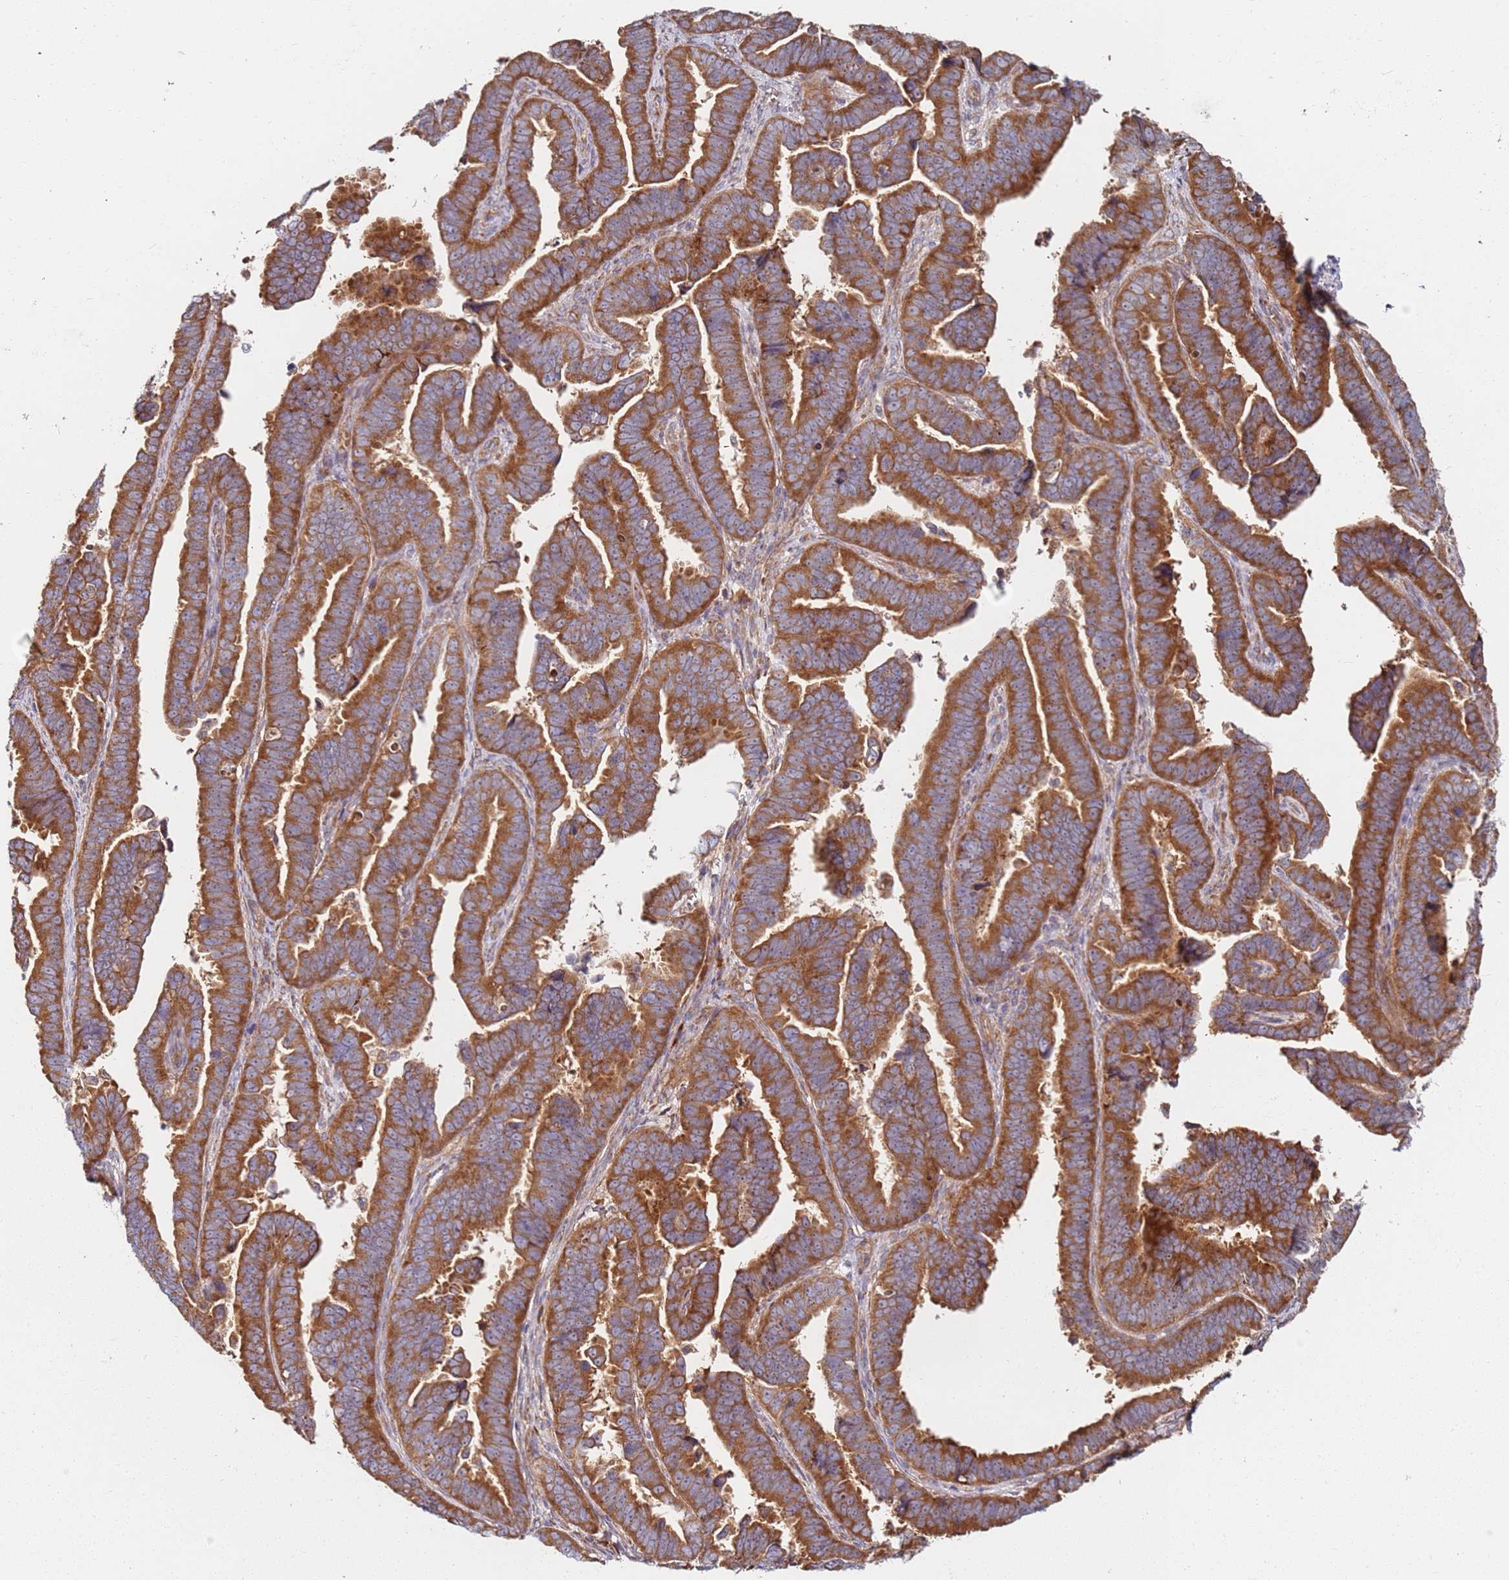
{"staining": {"intensity": "strong", "quantity": ">75%", "location": "cytoplasmic/membranous"}, "tissue": "endometrial cancer", "cell_type": "Tumor cells", "image_type": "cancer", "snomed": [{"axis": "morphology", "description": "Adenocarcinoma, NOS"}, {"axis": "topography", "description": "Endometrium"}], "caption": "Endometrial cancer tissue demonstrates strong cytoplasmic/membranous staining in approximately >75% of tumor cells, visualized by immunohistochemistry. The protein of interest is stained brown, and the nuclei are stained in blue (DAB (3,3'-diaminobenzidine) IHC with brightfield microscopy, high magnification).", "gene": "RPS3A", "patient": {"sex": "female", "age": 75}}